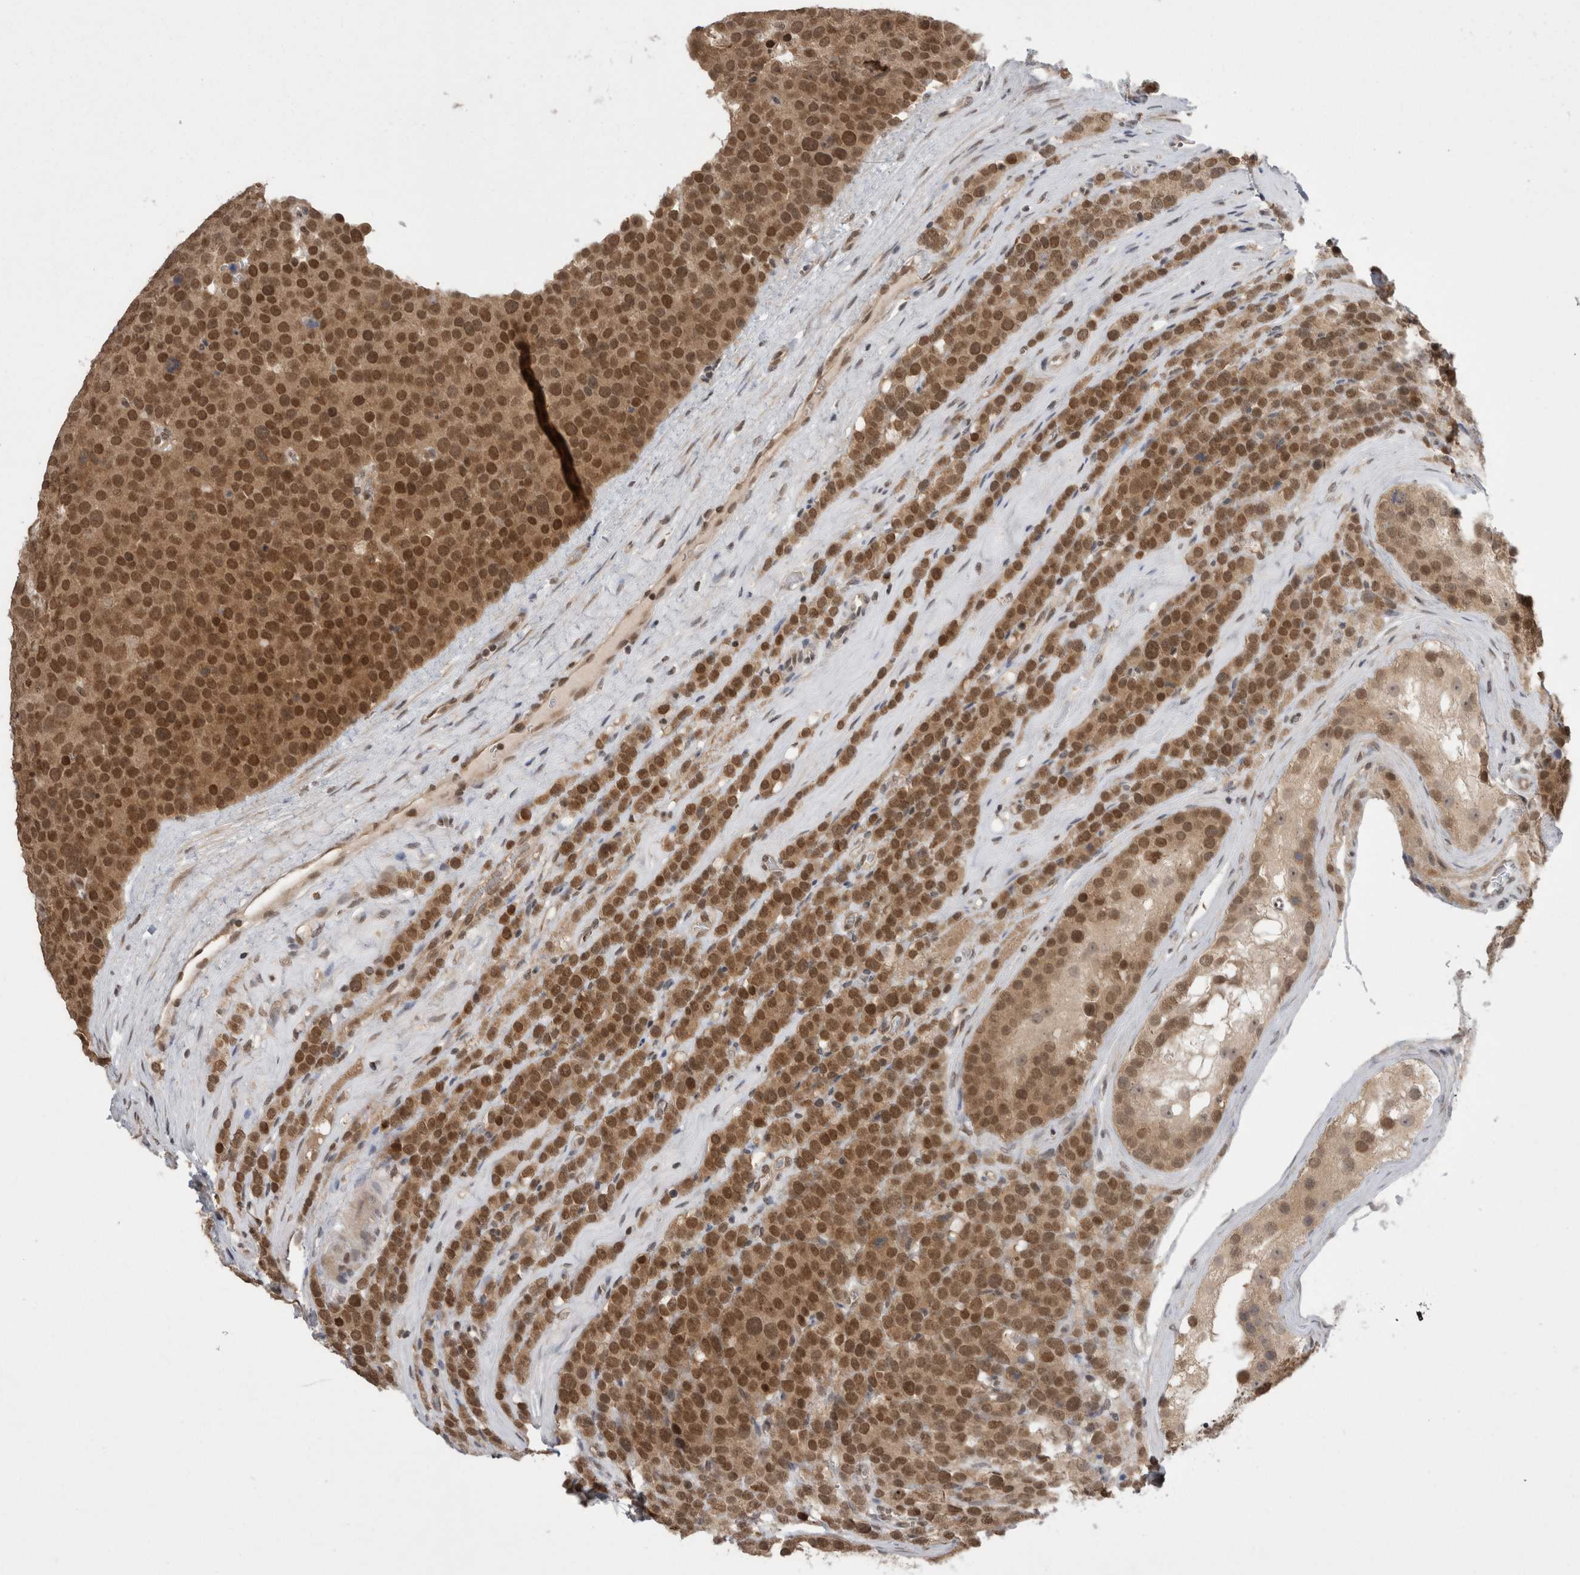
{"staining": {"intensity": "moderate", "quantity": ">75%", "location": "cytoplasmic/membranous,nuclear"}, "tissue": "testis cancer", "cell_type": "Tumor cells", "image_type": "cancer", "snomed": [{"axis": "morphology", "description": "Seminoma, NOS"}, {"axis": "topography", "description": "Testis"}], "caption": "This is an image of immunohistochemistry staining of testis cancer (seminoma), which shows moderate expression in the cytoplasmic/membranous and nuclear of tumor cells.", "gene": "ZNF341", "patient": {"sex": "male", "age": 71}}